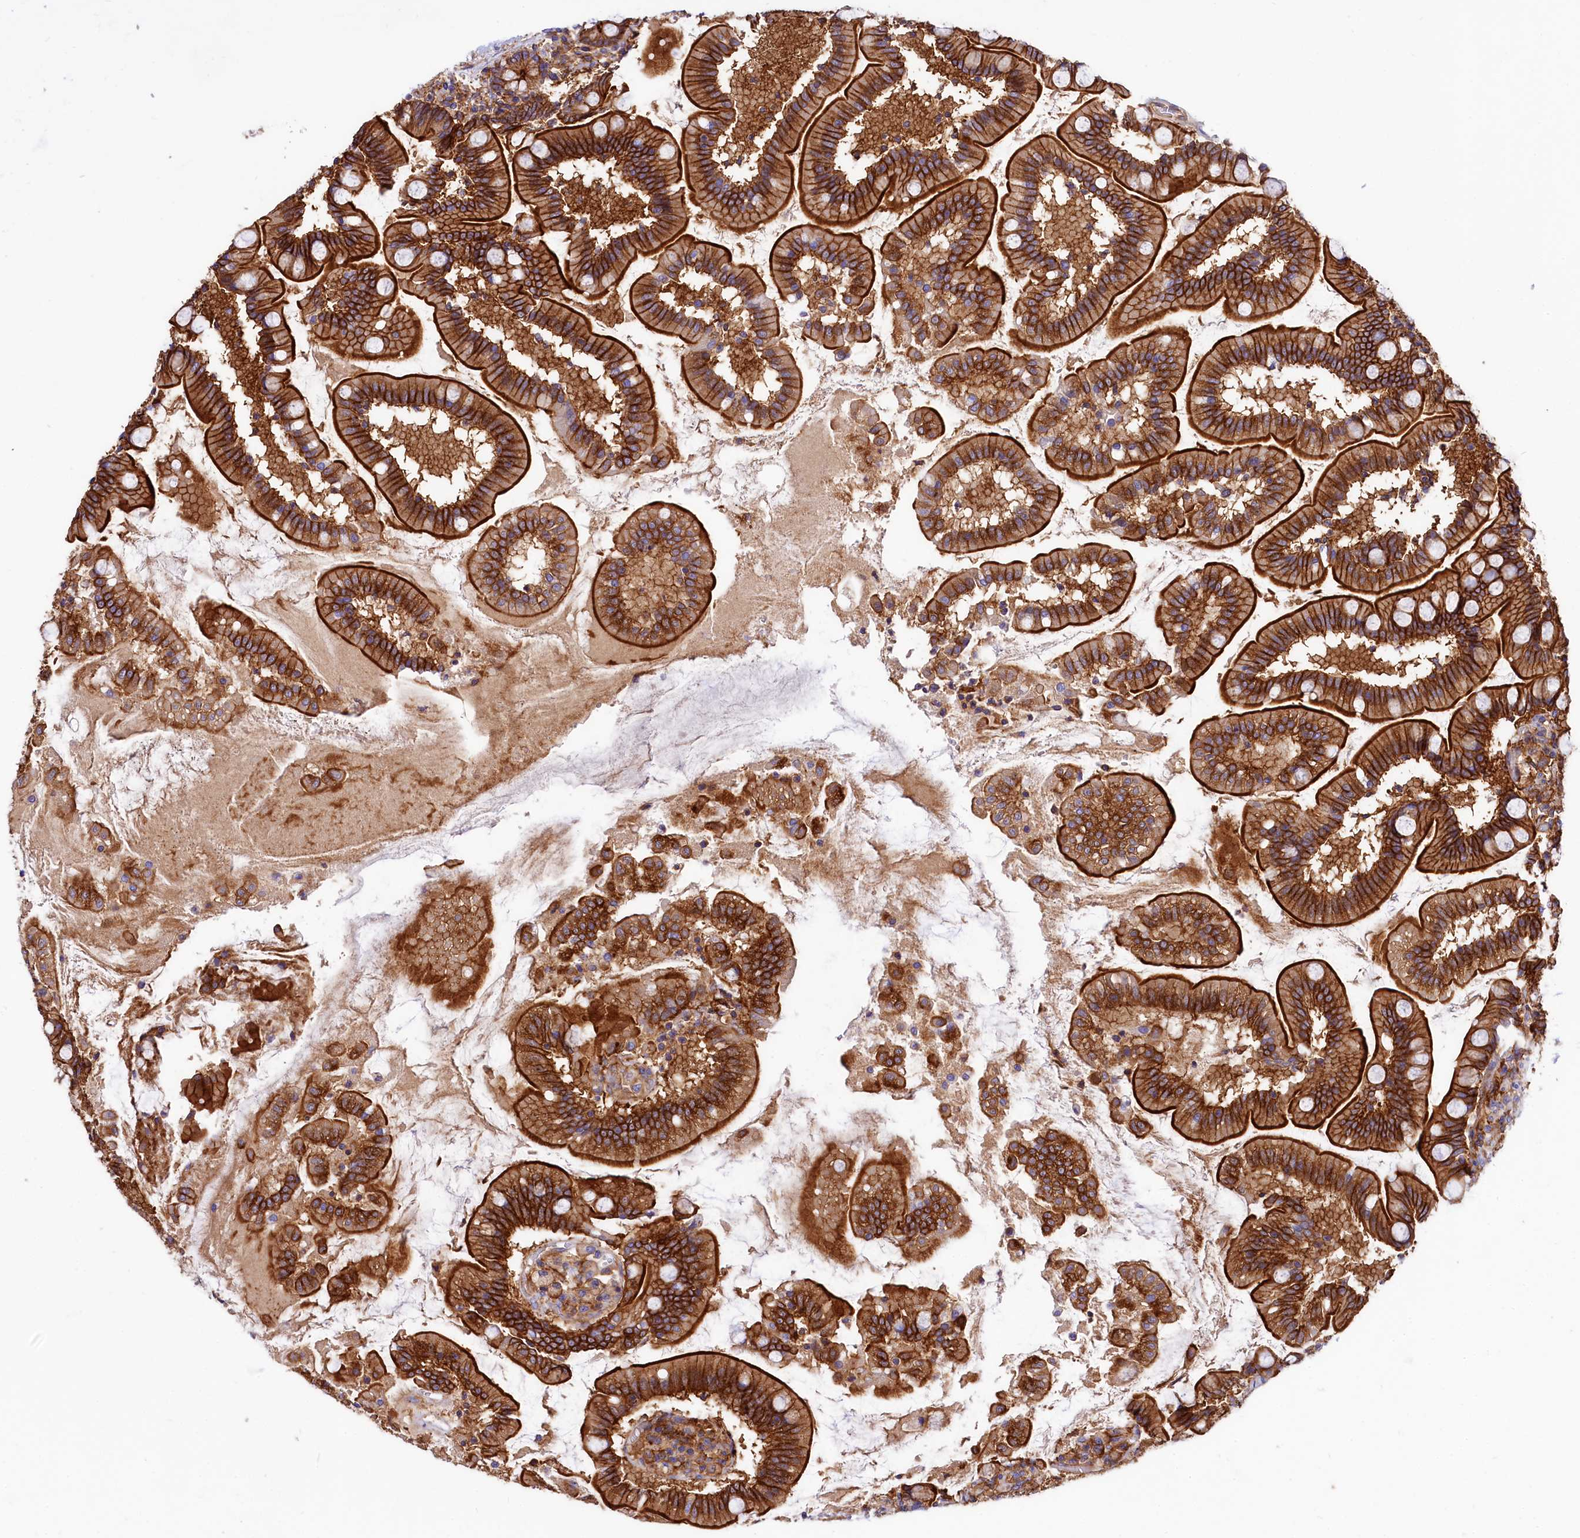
{"staining": {"intensity": "strong", "quantity": ">75%", "location": "cytoplasmic/membranous"}, "tissue": "small intestine", "cell_type": "Glandular cells", "image_type": "normal", "snomed": [{"axis": "morphology", "description": "Normal tissue, NOS"}, {"axis": "topography", "description": "Small intestine"}], "caption": "DAB immunohistochemical staining of benign human small intestine demonstrates strong cytoplasmic/membranous protein positivity in about >75% of glandular cells.", "gene": "ANO6", "patient": {"sex": "female", "age": 64}}